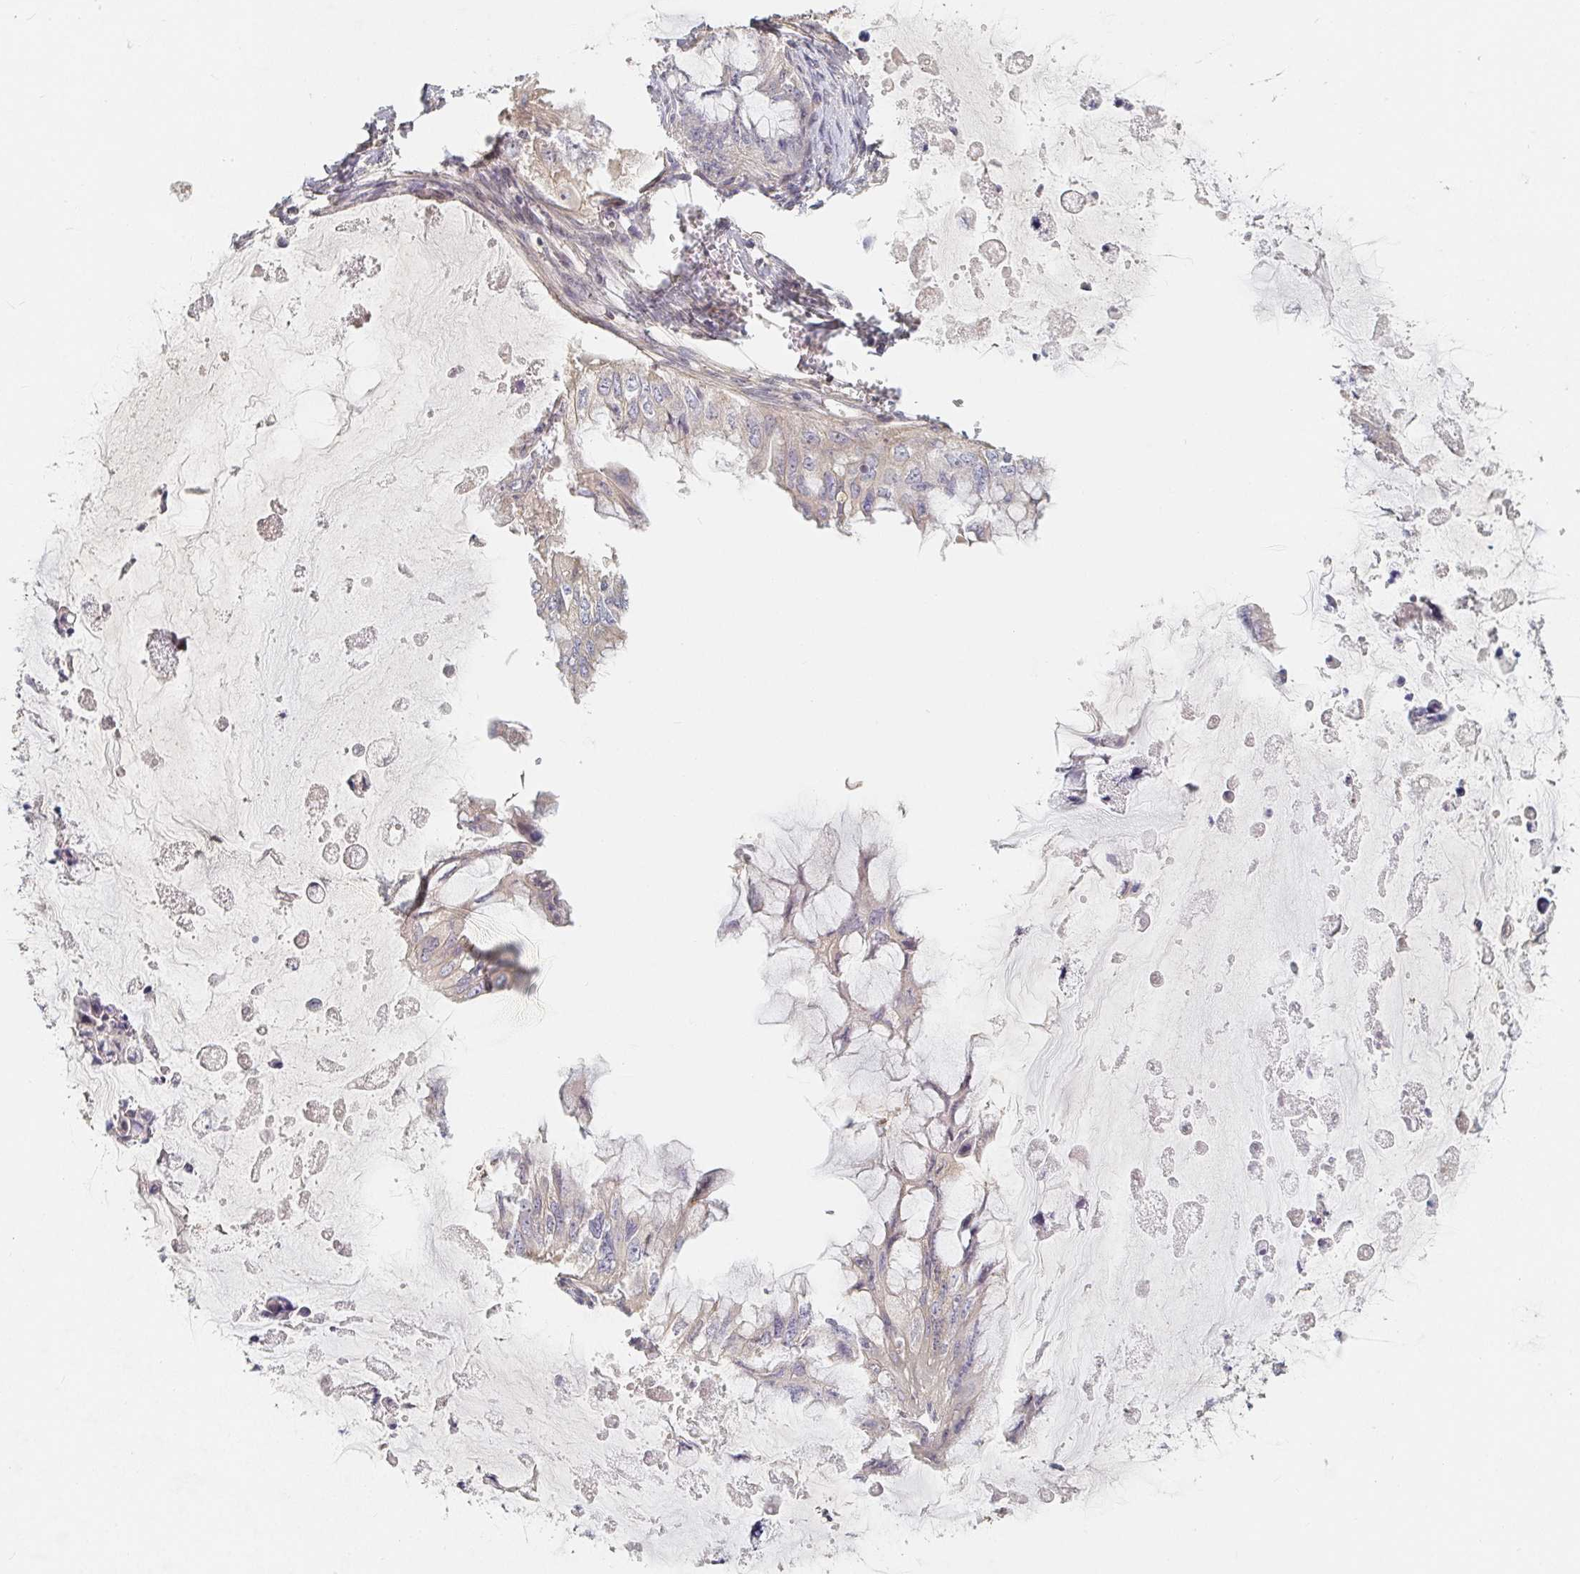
{"staining": {"intensity": "negative", "quantity": "none", "location": "none"}, "tissue": "ovarian cancer", "cell_type": "Tumor cells", "image_type": "cancer", "snomed": [{"axis": "morphology", "description": "Cystadenocarcinoma, mucinous, NOS"}, {"axis": "topography", "description": "Ovary"}], "caption": "Immunohistochemistry histopathology image of human ovarian cancer (mucinous cystadenocarcinoma) stained for a protein (brown), which demonstrates no staining in tumor cells. (DAB (3,3'-diaminobenzidine) immunohistochemistry, high magnification).", "gene": "NME9", "patient": {"sex": "female", "age": 72}}